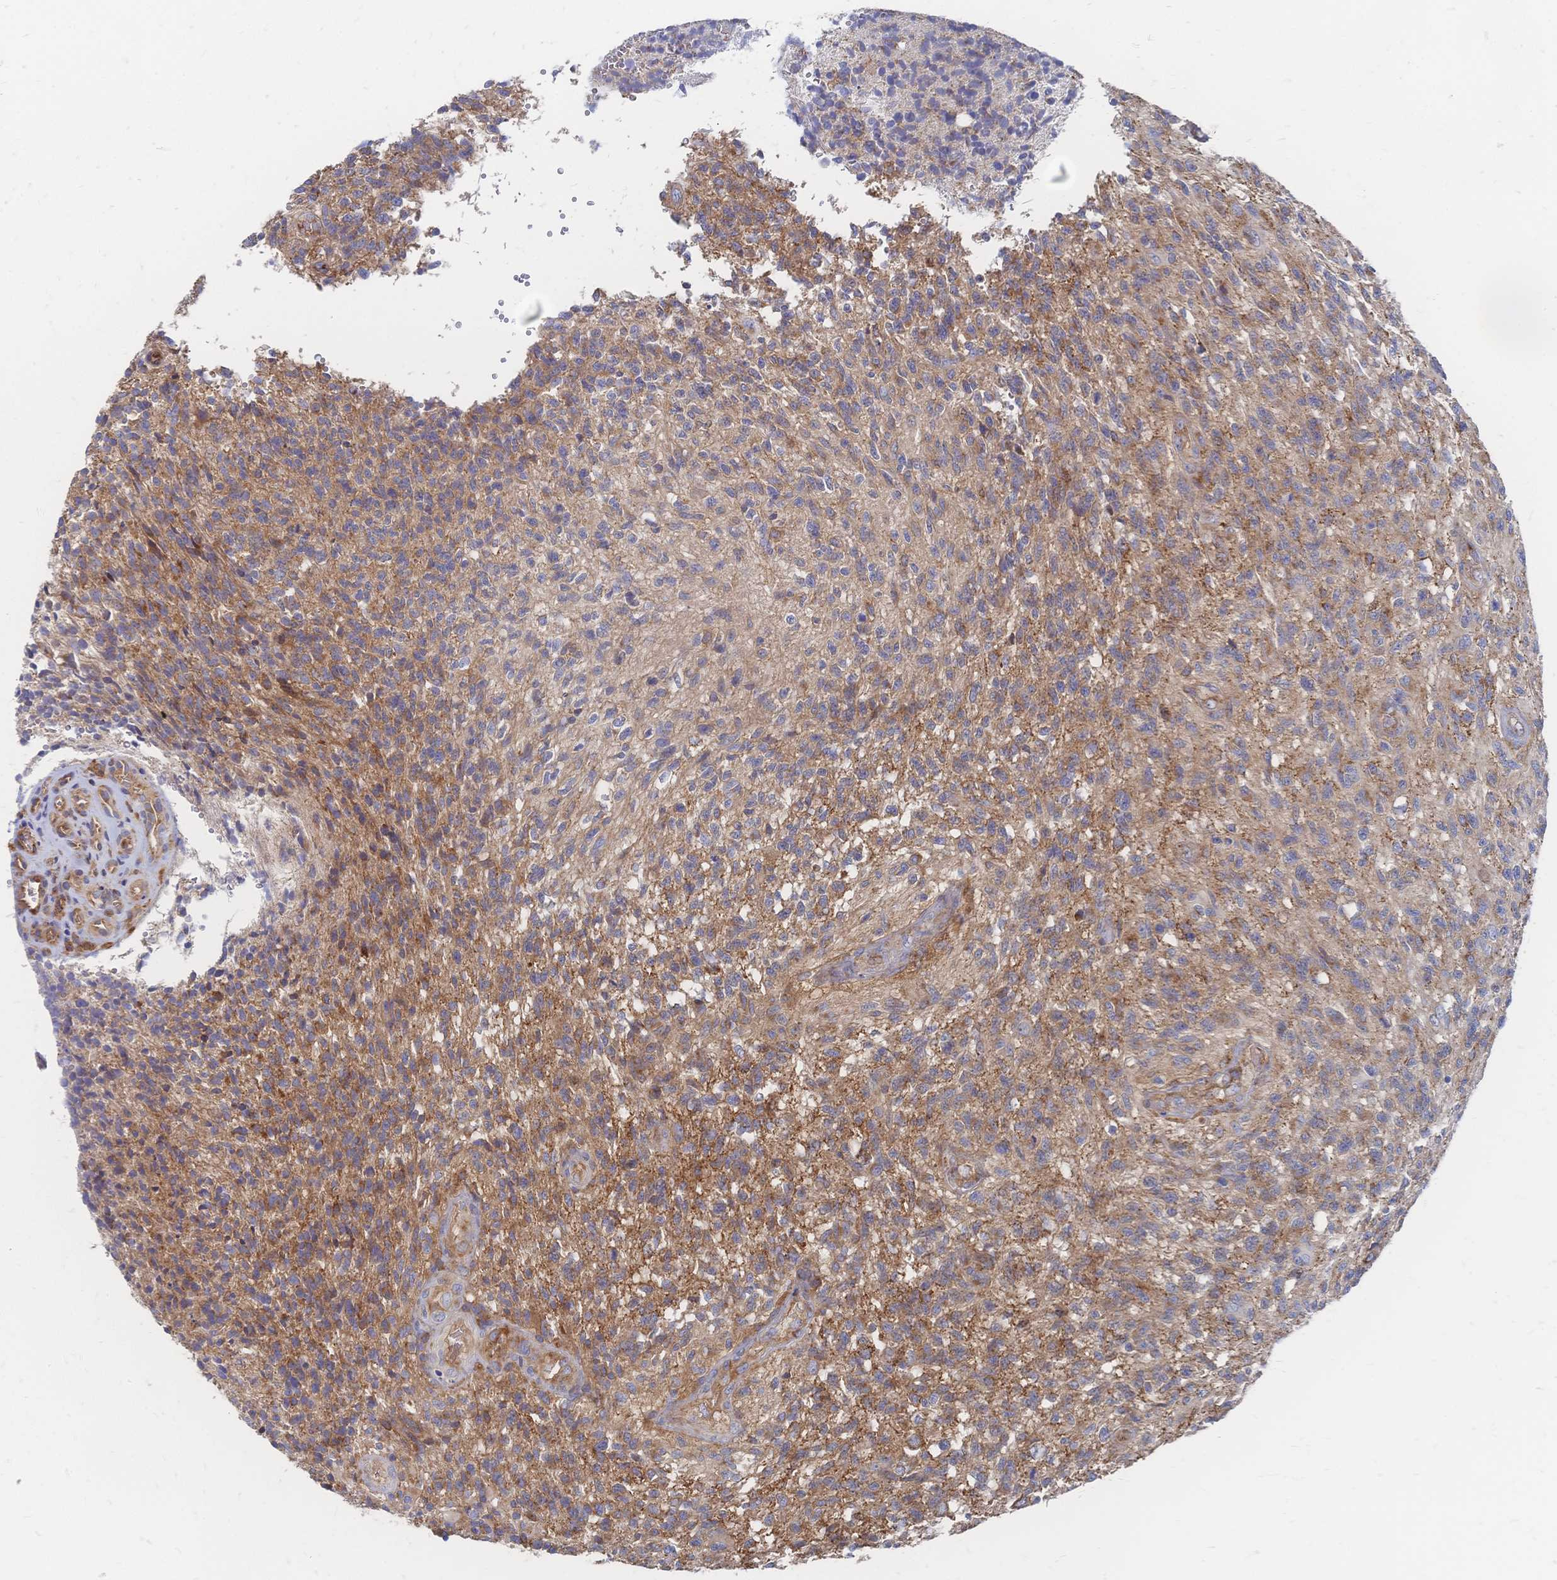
{"staining": {"intensity": "moderate", "quantity": ">75%", "location": "cytoplasmic/membranous"}, "tissue": "glioma", "cell_type": "Tumor cells", "image_type": "cancer", "snomed": [{"axis": "morphology", "description": "Glioma, malignant, High grade"}, {"axis": "topography", "description": "Brain"}], "caption": "IHC of malignant glioma (high-grade) displays medium levels of moderate cytoplasmic/membranous positivity in about >75% of tumor cells.", "gene": "SORBS1", "patient": {"sex": "male", "age": 56}}